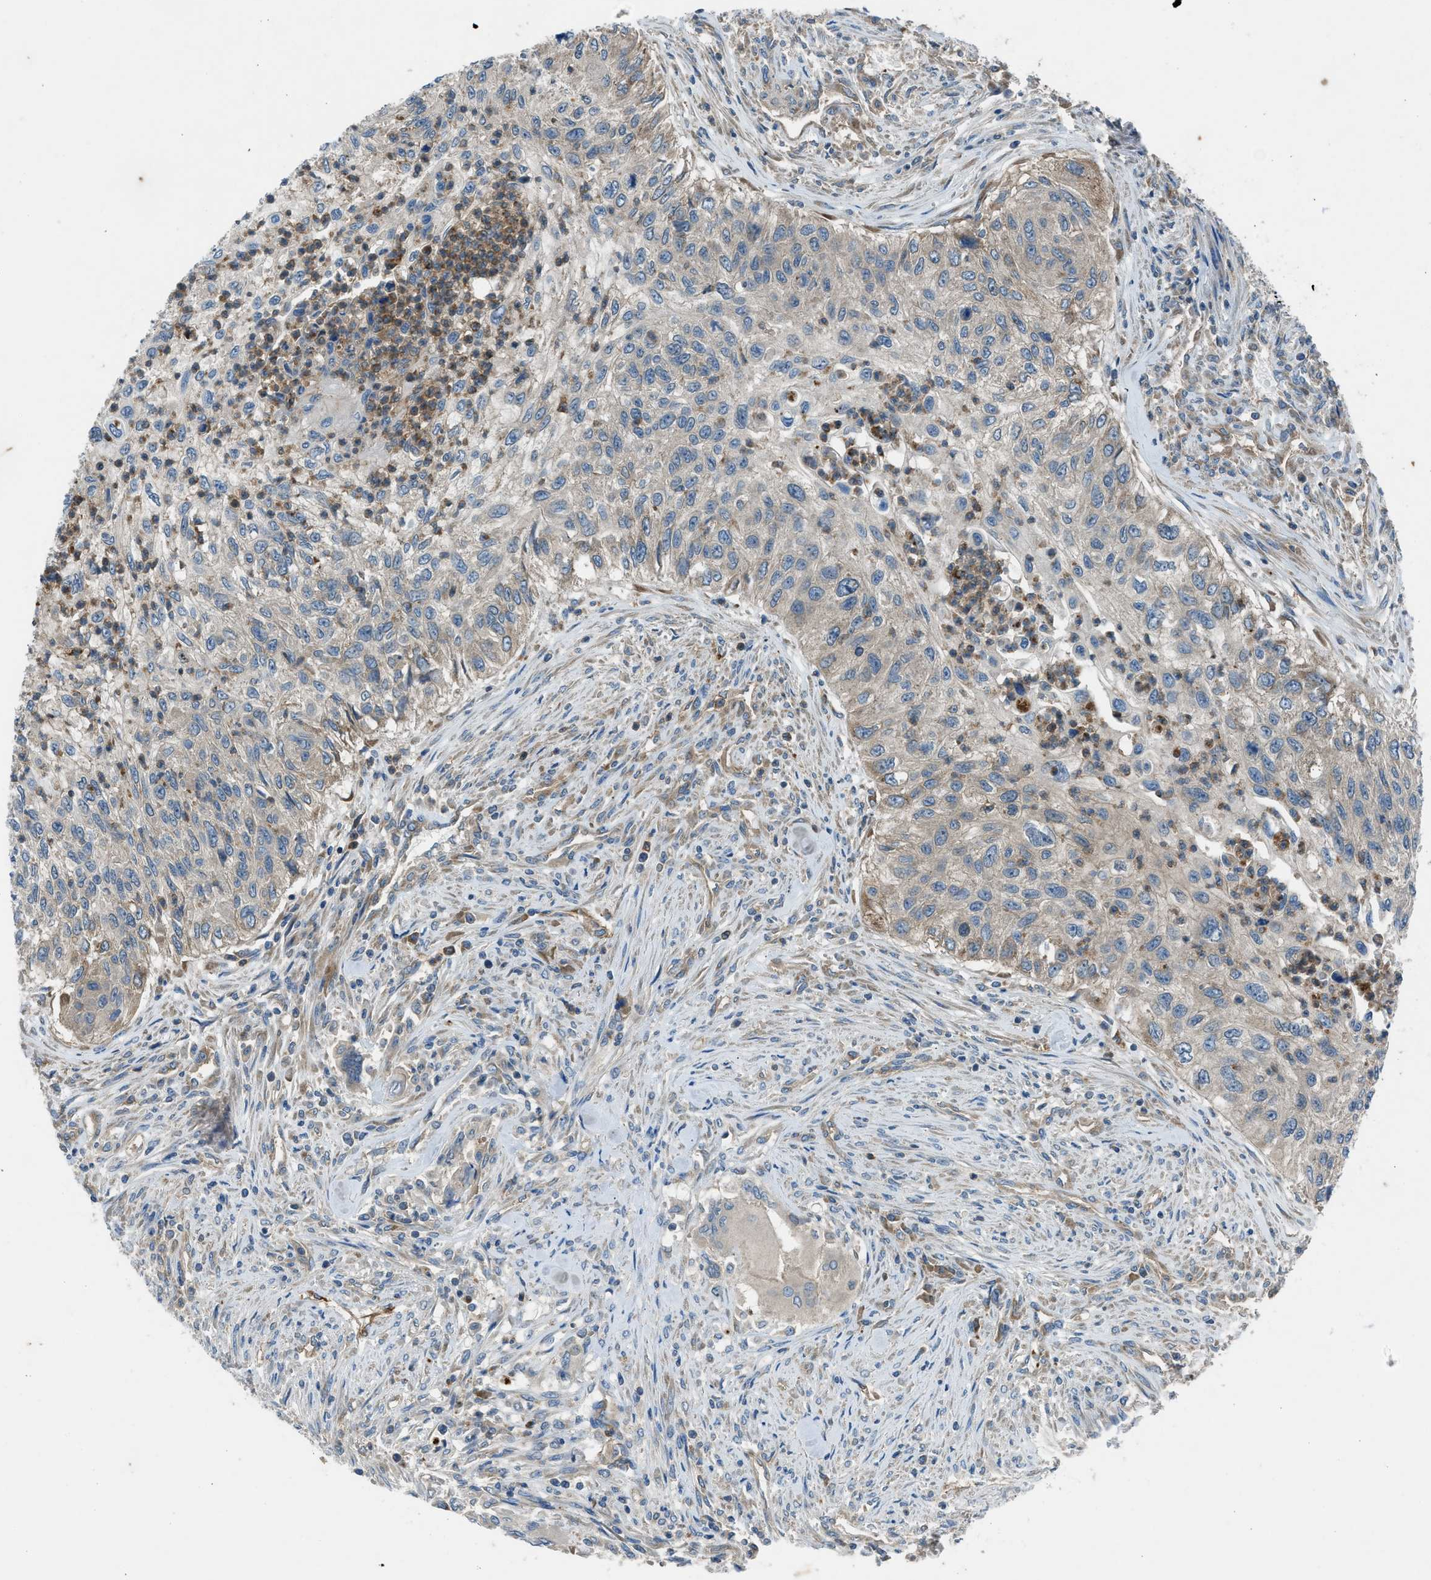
{"staining": {"intensity": "weak", "quantity": "25%-75%", "location": "cytoplasmic/membranous"}, "tissue": "urothelial cancer", "cell_type": "Tumor cells", "image_type": "cancer", "snomed": [{"axis": "morphology", "description": "Urothelial carcinoma, High grade"}, {"axis": "topography", "description": "Urinary bladder"}], "caption": "Immunohistochemistry (IHC) of urothelial carcinoma (high-grade) shows low levels of weak cytoplasmic/membranous expression in approximately 25%-75% of tumor cells. The protein is stained brown, and the nuclei are stained in blue (DAB (3,3'-diaminobenzidine) IHC with brightfield microscopy, high magnification).", "gene": "BMP1", "patient": {"sex": "female", "age": 60}}